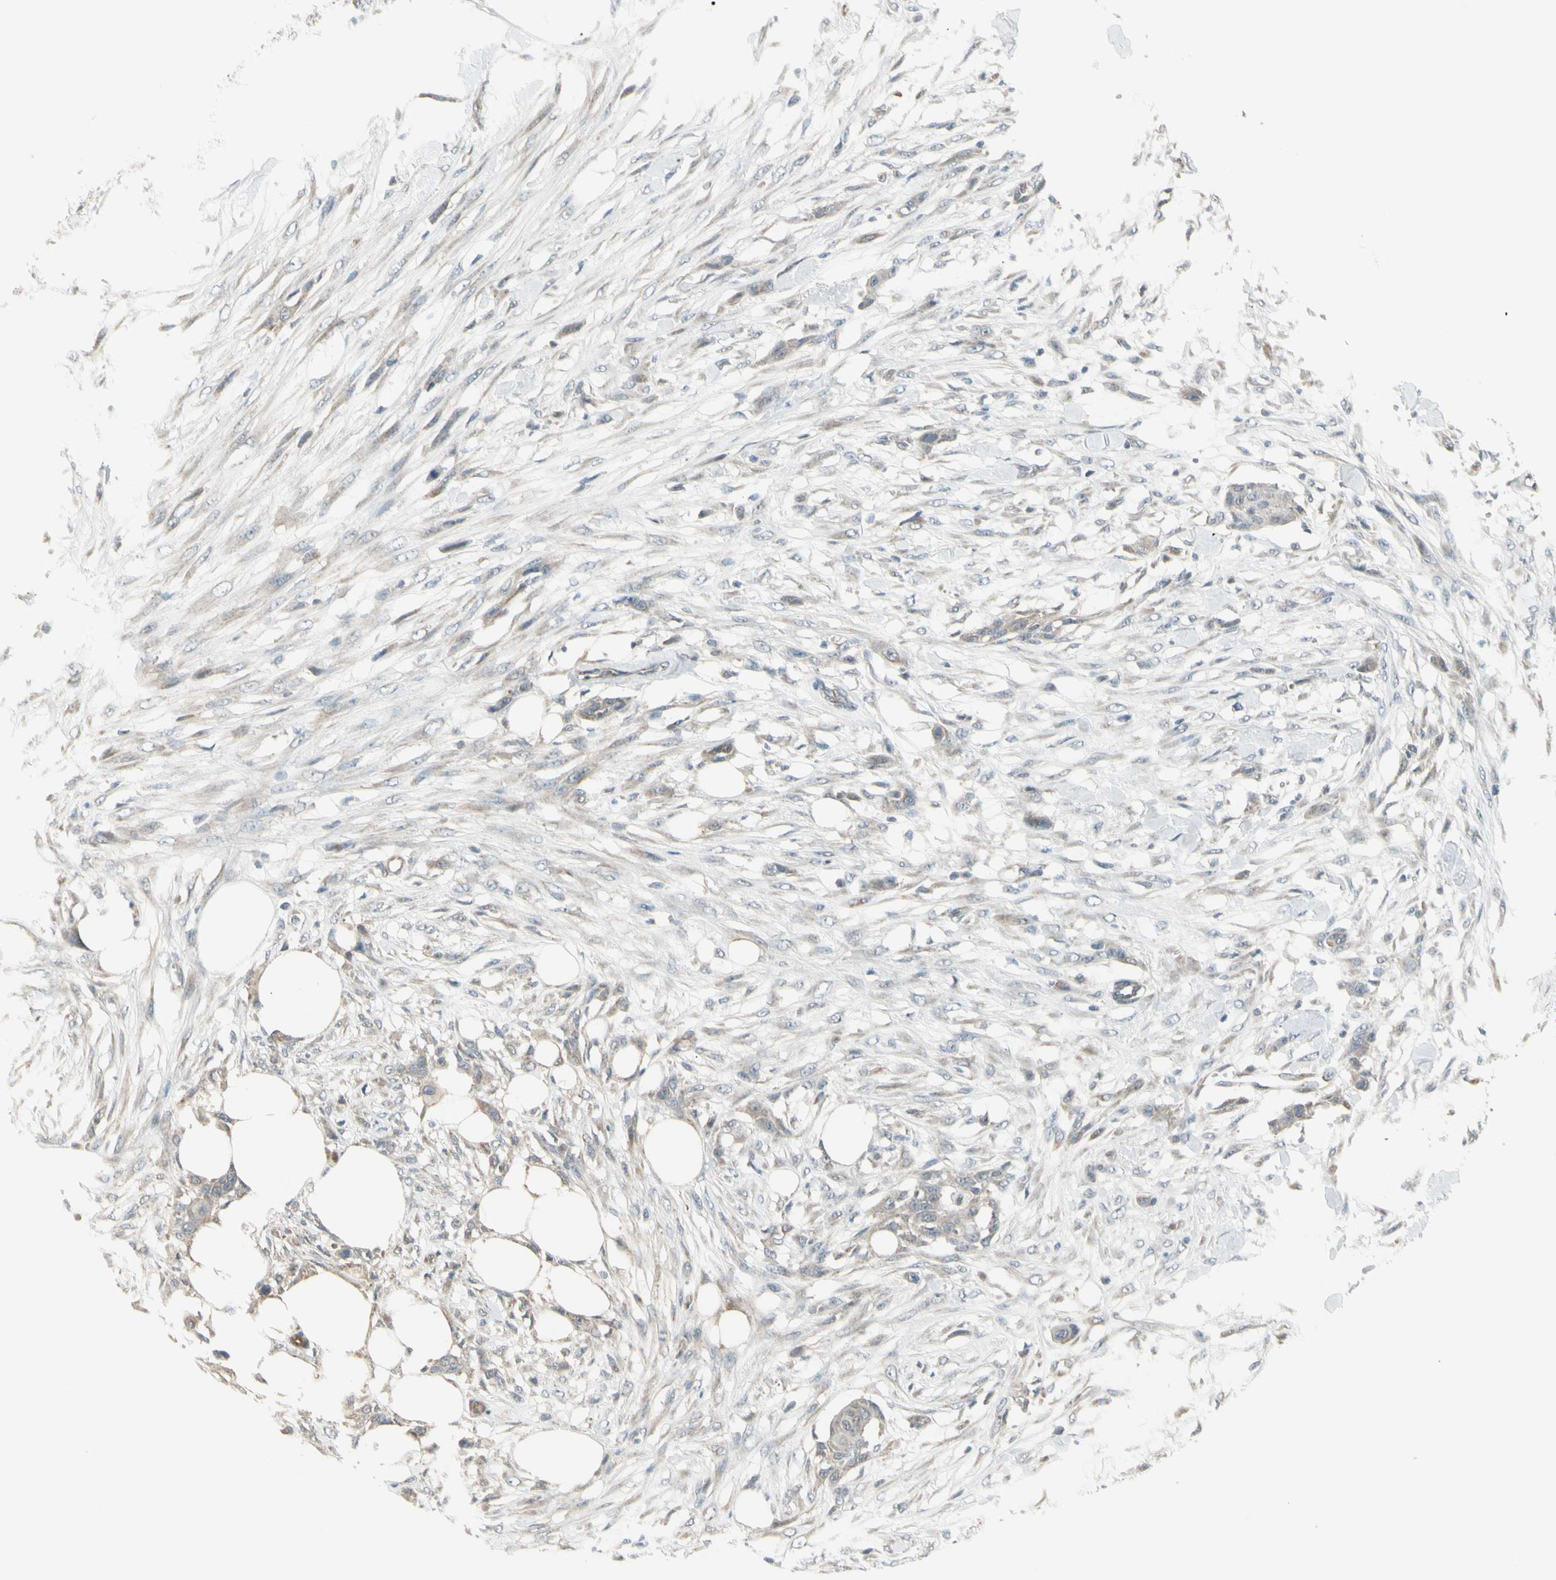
{"staining": {"intensity": "negative", "quantity": "none", "location": "none"}, "tissue": "skin cancer", "cell_type": "Tumor cells", "image_type": "cancer", "snomed": [{"axis": "morphology", "description": "Squamous cell carcinoma, NOS"}, {"axis": "topography", "description": "Skin"}], "caption": "A micrograph of squamous cell carcinoma (skin) stained for a protein exhibits no brown staining in tumor cells.", "gene": "NAXD", "patient": {"sex": "female", "age": 59}}